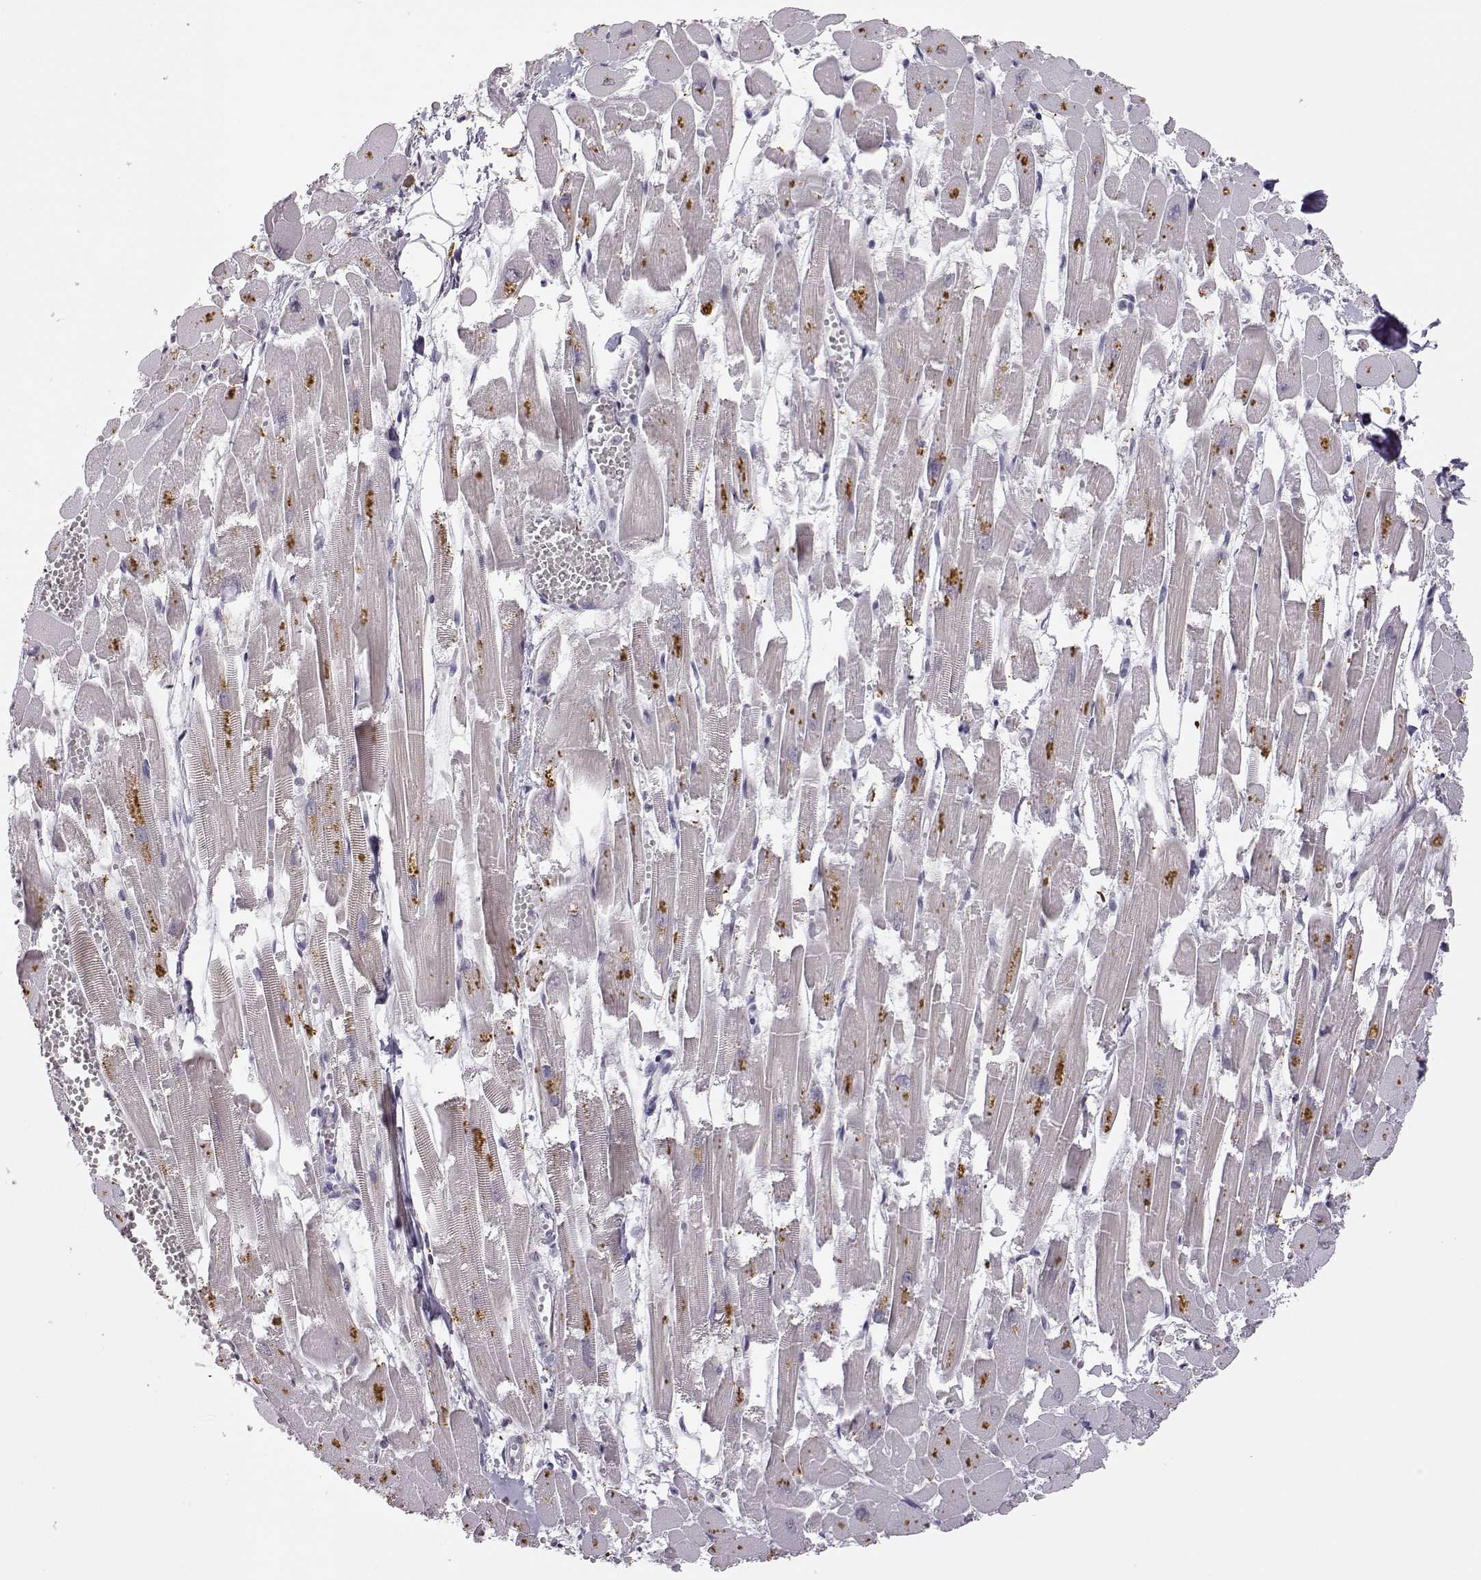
{"staining": {"intensity": "negative", "quantity": "none", "location": "none"}, "tissue": "heart muscle", "cell_type": "Cardiomyocytes", "image_type": "normal", "snomed": [{"axis": "morphology", "description": "Normal tissue, NOS"}, {"axis": "topography", "description": "Heart"}], "caption": "Protein analysis of benign heart muscle demonstrates no significant expression in cardiomyocytes.", "gene": "VGF", "patient": {"sex": "female", "age": 52}}